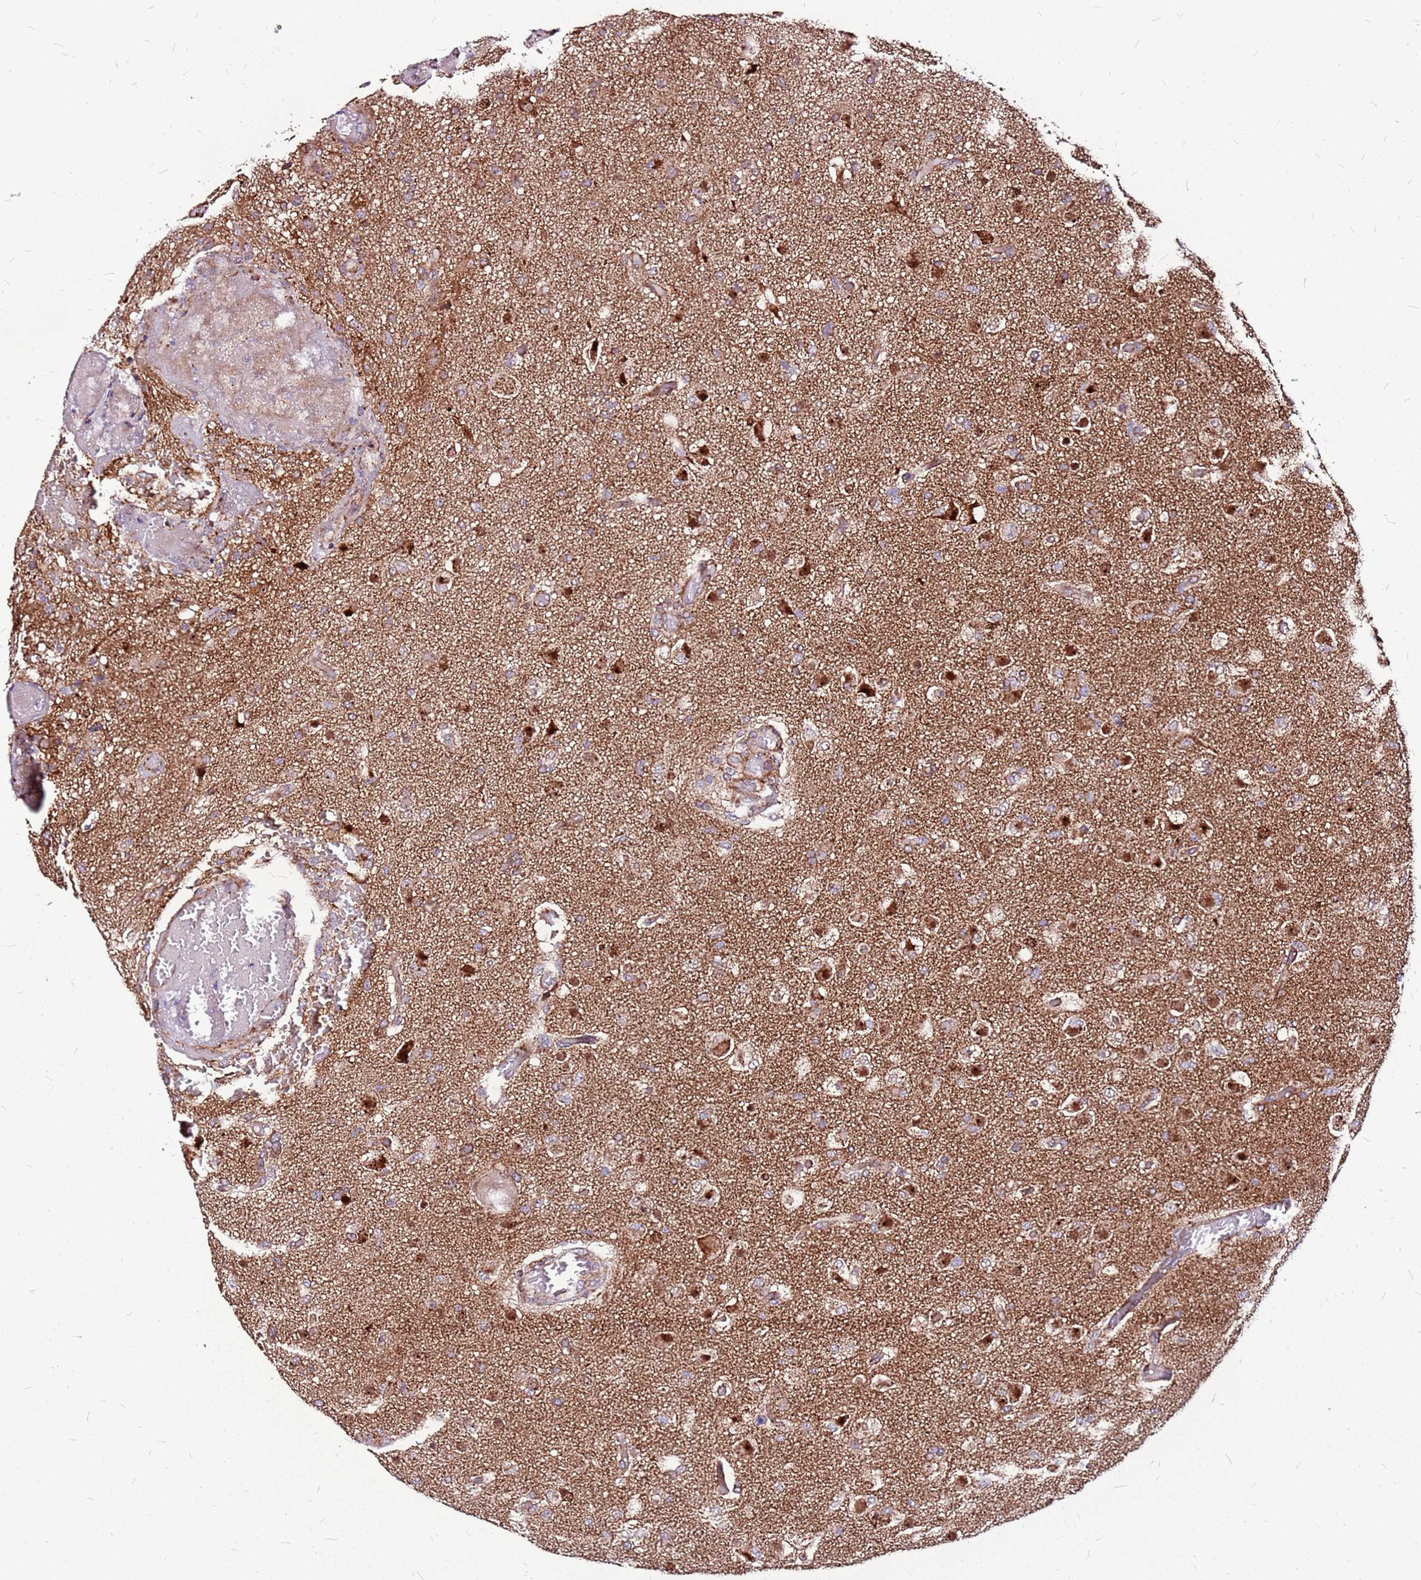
{"staining": {"intensity": "moderate", "quantity": ">75%", "location": "cytoplasmic/membranous"}, "tissue": "glioma", "cell_type": "Tumor cells", "image_type": "cancer", "snomed": [{"axis": "morphology", "description": "Glioma, malignant, High grade"}, {"axis": "topography", "description": "Brain"}], "caption": "Glioma stained with a brown dye displays moderate cytoplasmic/membranous positive positivity in approximately >75% of tumor cells.", "gene": "OR51T1", "patient": {"sex": "female", "age": 74}}